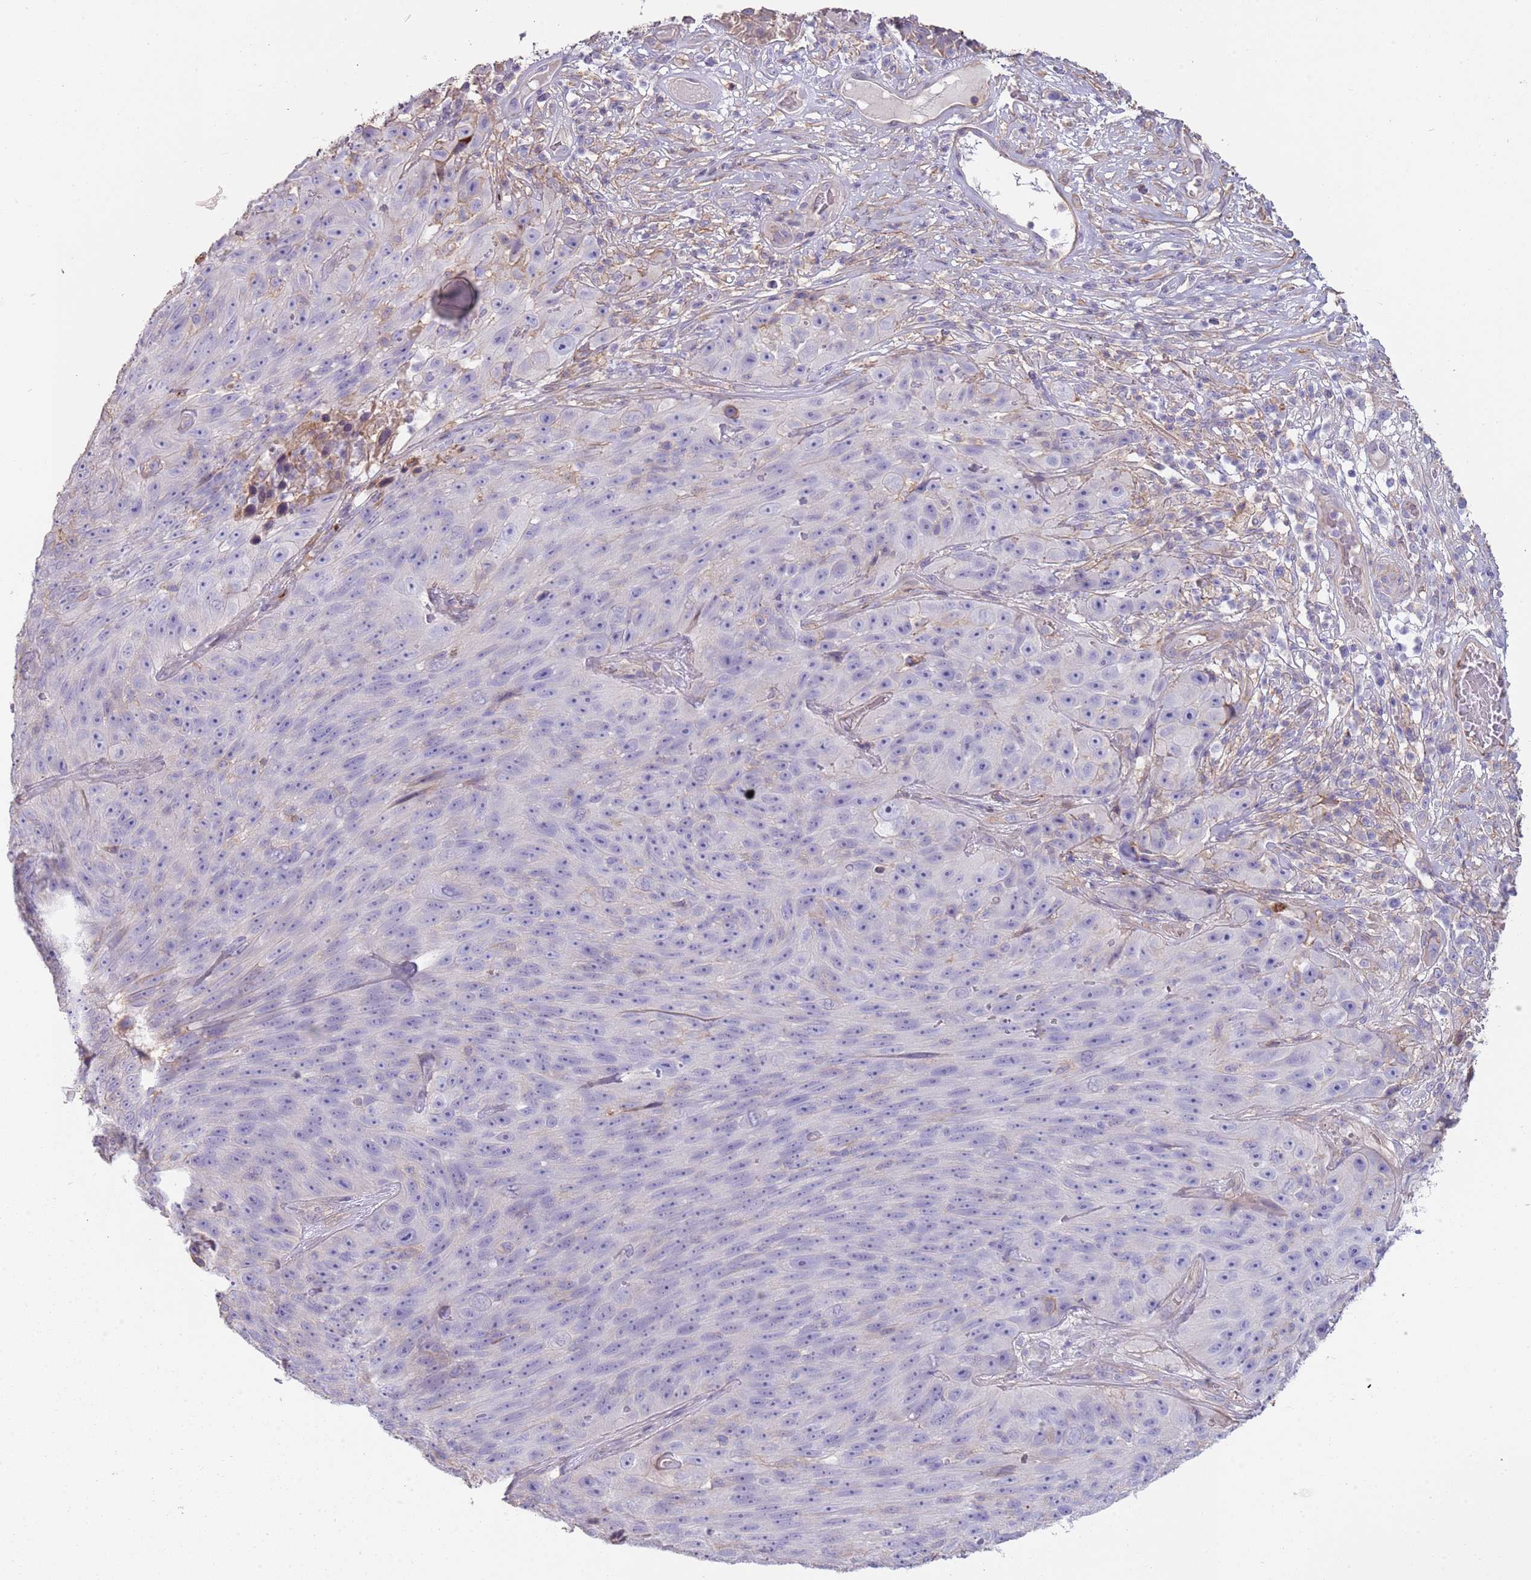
{"staining": {"intensity": "negative", "quantity": "none", "location": "none"}, "tissue": "skin cancer", "cell_type": "Tumor cells", "image_type": "cancer", "snomed": [{"axis": "morphology", "description": "Squamous cell carcinoma, NOS"}, {"axis": "topography", "description": "Skin"}], "caption": "Skin cancer stained for a protein using immunohistochemistry shows no staining tumor cells.", "gene": "NBPF3", "patient": {"sex": "female", "age": 87}}